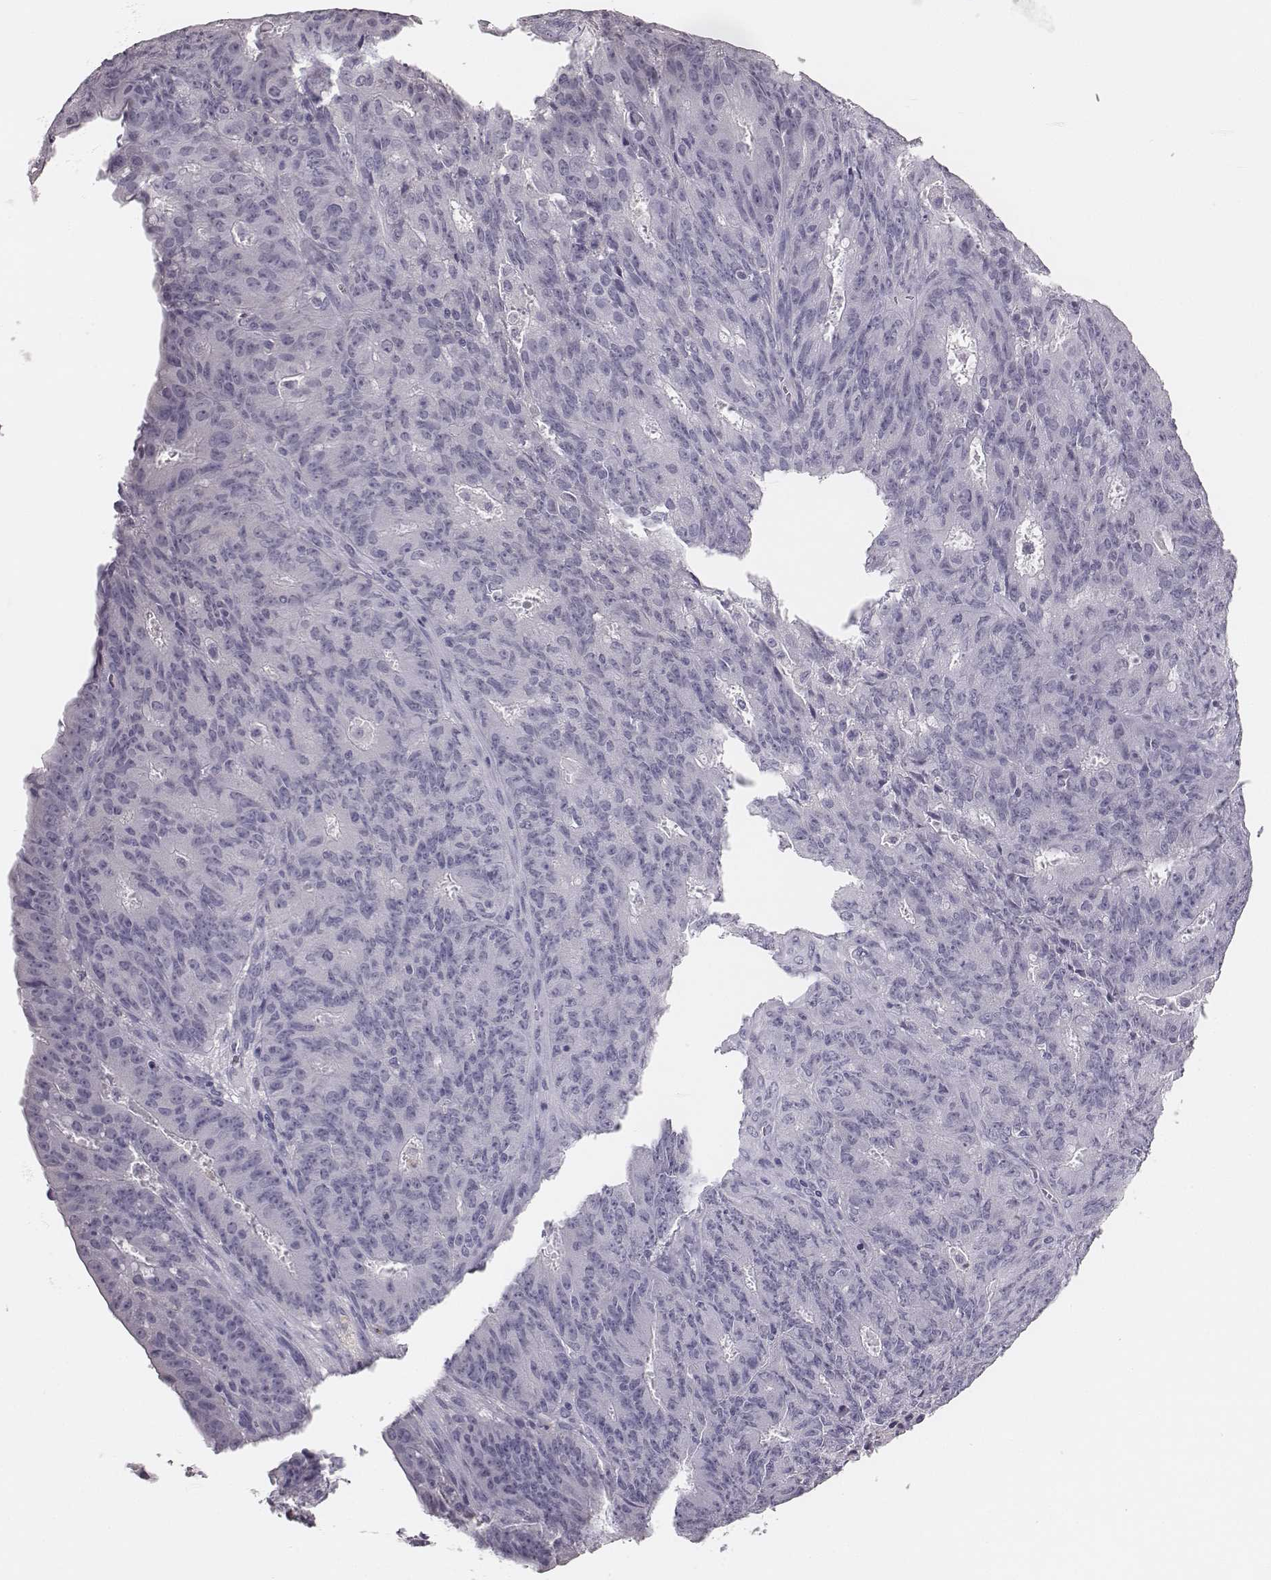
{"staining": {"intensity": "negative", "quantity": "none", "location": "none"}, "tissue": "ovarian cancer", "cell_type": "Tumor cells", "image_type": "cancer", "snomed": [{"axis": "morphology", "description": "Carcinoma, endometroid"}, {"axis": "topography", "description": "Ovary"}], "caption": "Endometroid carcinoma (ovarian) stained for a protein using IHC reveals no expression tumor cells.", "gene": "CSH1", "patient": {"sex": "female", "age": 42}}